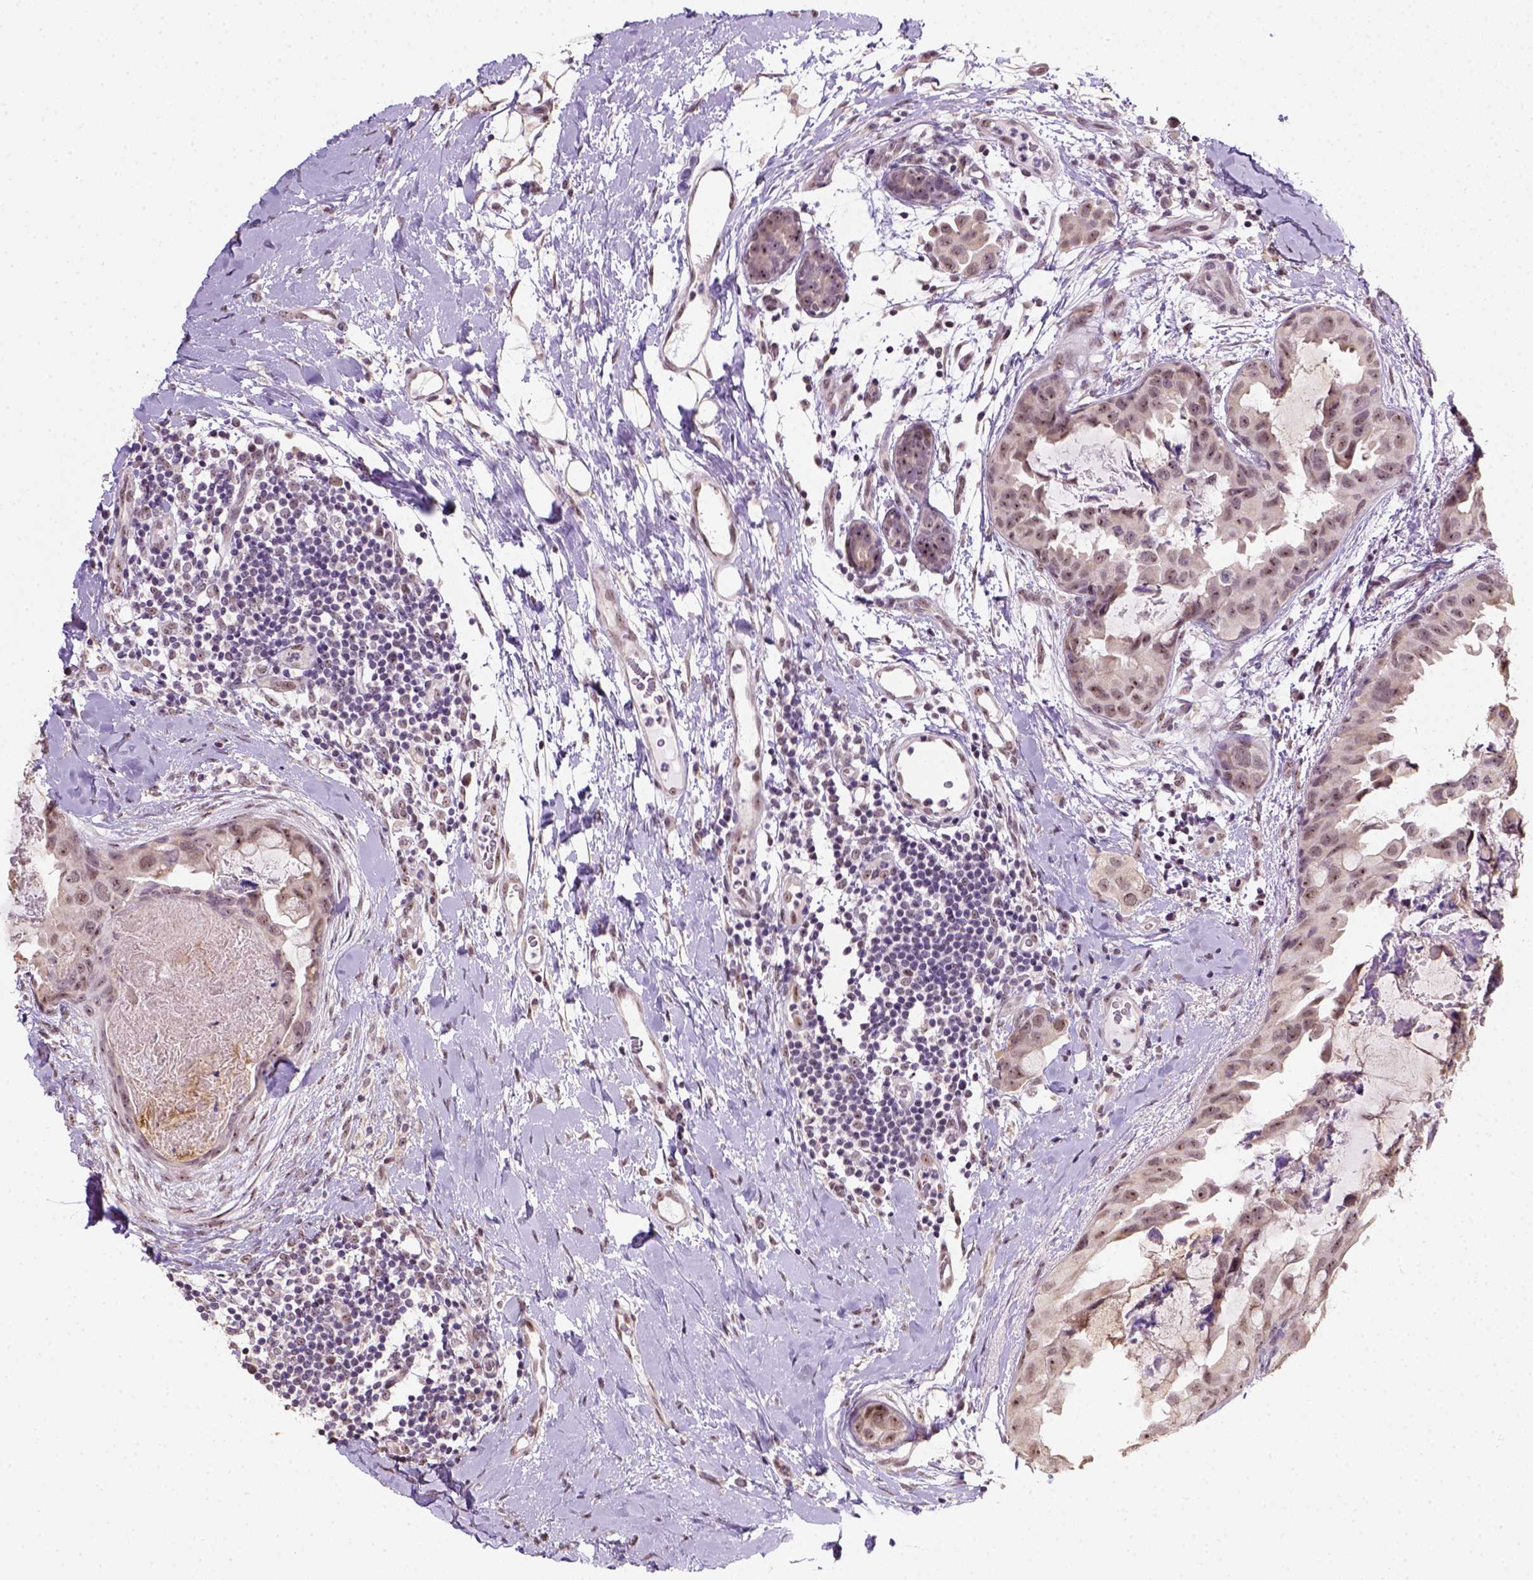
{"staining": {"intensity": "strong", "quantity": "25%-75%", "location": "nuclear"}, "tissue": "breast cancer", "cell_type": "Tumor cells", "image_type": "cancer", "snomed": [{"axis": "morphology", "description": "Normal tissue, NOS"}, {"axis": "morphology", "description": "Duct carcinoma"}, {"axis": "topography", "description": "Breast"}], "caption": "Immunohistochemistry (DAB) staining of breast cancer (intraductal carcinoma) displays strong nuclear protein staining in approximately 25%-75% of tumor cells.", "gene": "DDX50", "patient": {"sex": "female", "age": 40}}